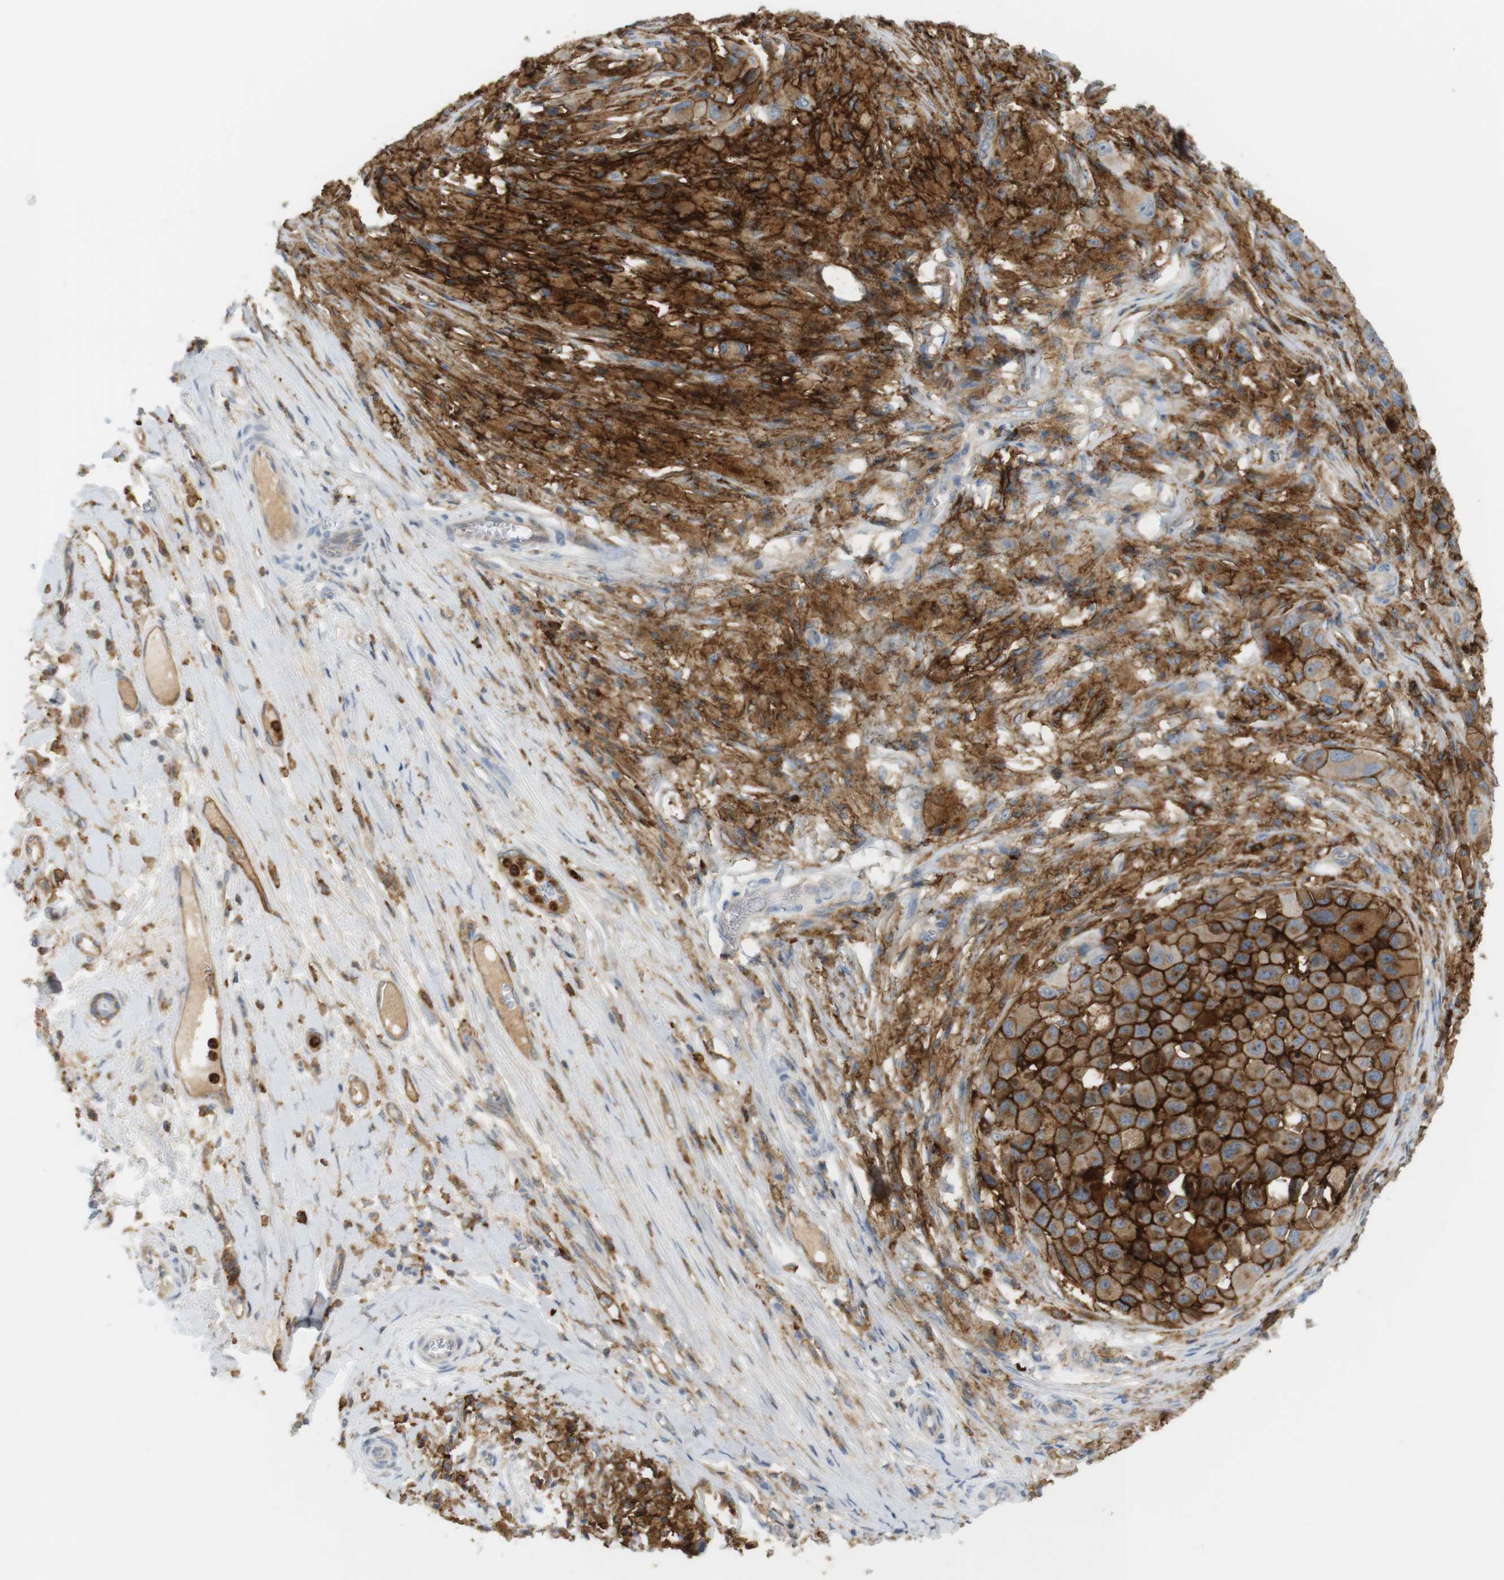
{"staining": {"intensity": "strong", "quantity": ">75%", "location": "cytoplasmic/membranous"}, "tissue": "melanoma", "cell_type": "Tumor cells", "image_type": "cancer", "snomed": [{"axis": "morphology", "description": "Malignant melanoma, NOS"}, {"axis": "topography", "description": "Skin"}], "caption": "A brown stain labels strong cytoplasmic/membranous staining of a protein in human malignant melanoma tumor cells. (brown staining indicates protein expression, while blue staining denotes nuclei).", "gene": "SIRPA", "patient": {"sex": "male", "age": 96}}